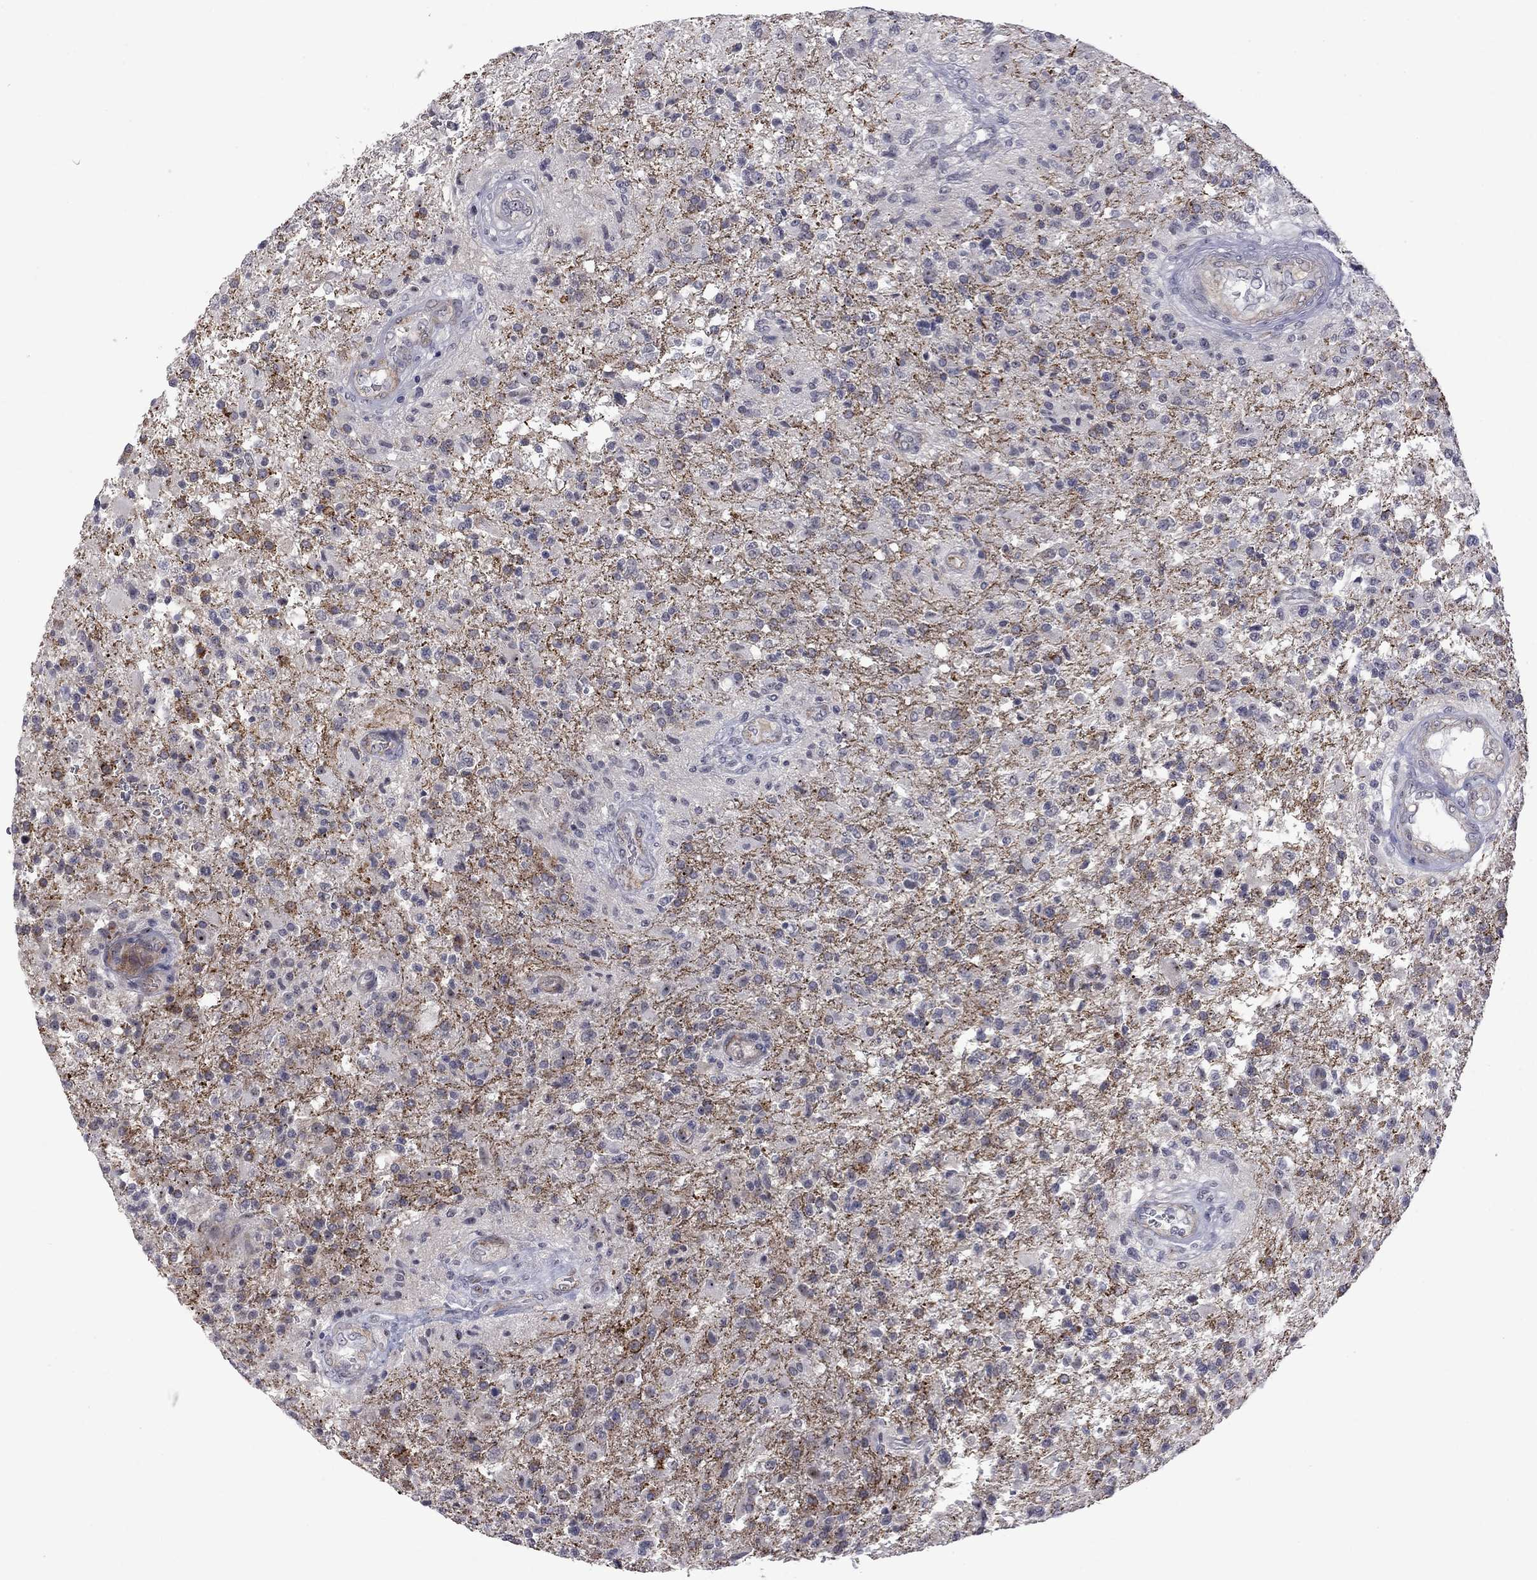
{"staining": {"intensity": "negative", "quantity": "none", "location": "none"}, "tissue": "glioma", "cell_type": "Tumor cells", "image_type": "cancer", "snomed": [{"axis": "morphology", "description": "Glioma, malignant, High grade"}, {"axis": "topography", "description": "Brain"}], "caption": "Glioma stained for a protein using IHC reveals no staining tumor cells.", "gene": "GSG1L", "patient": {"sex": "male", "age": 56}}